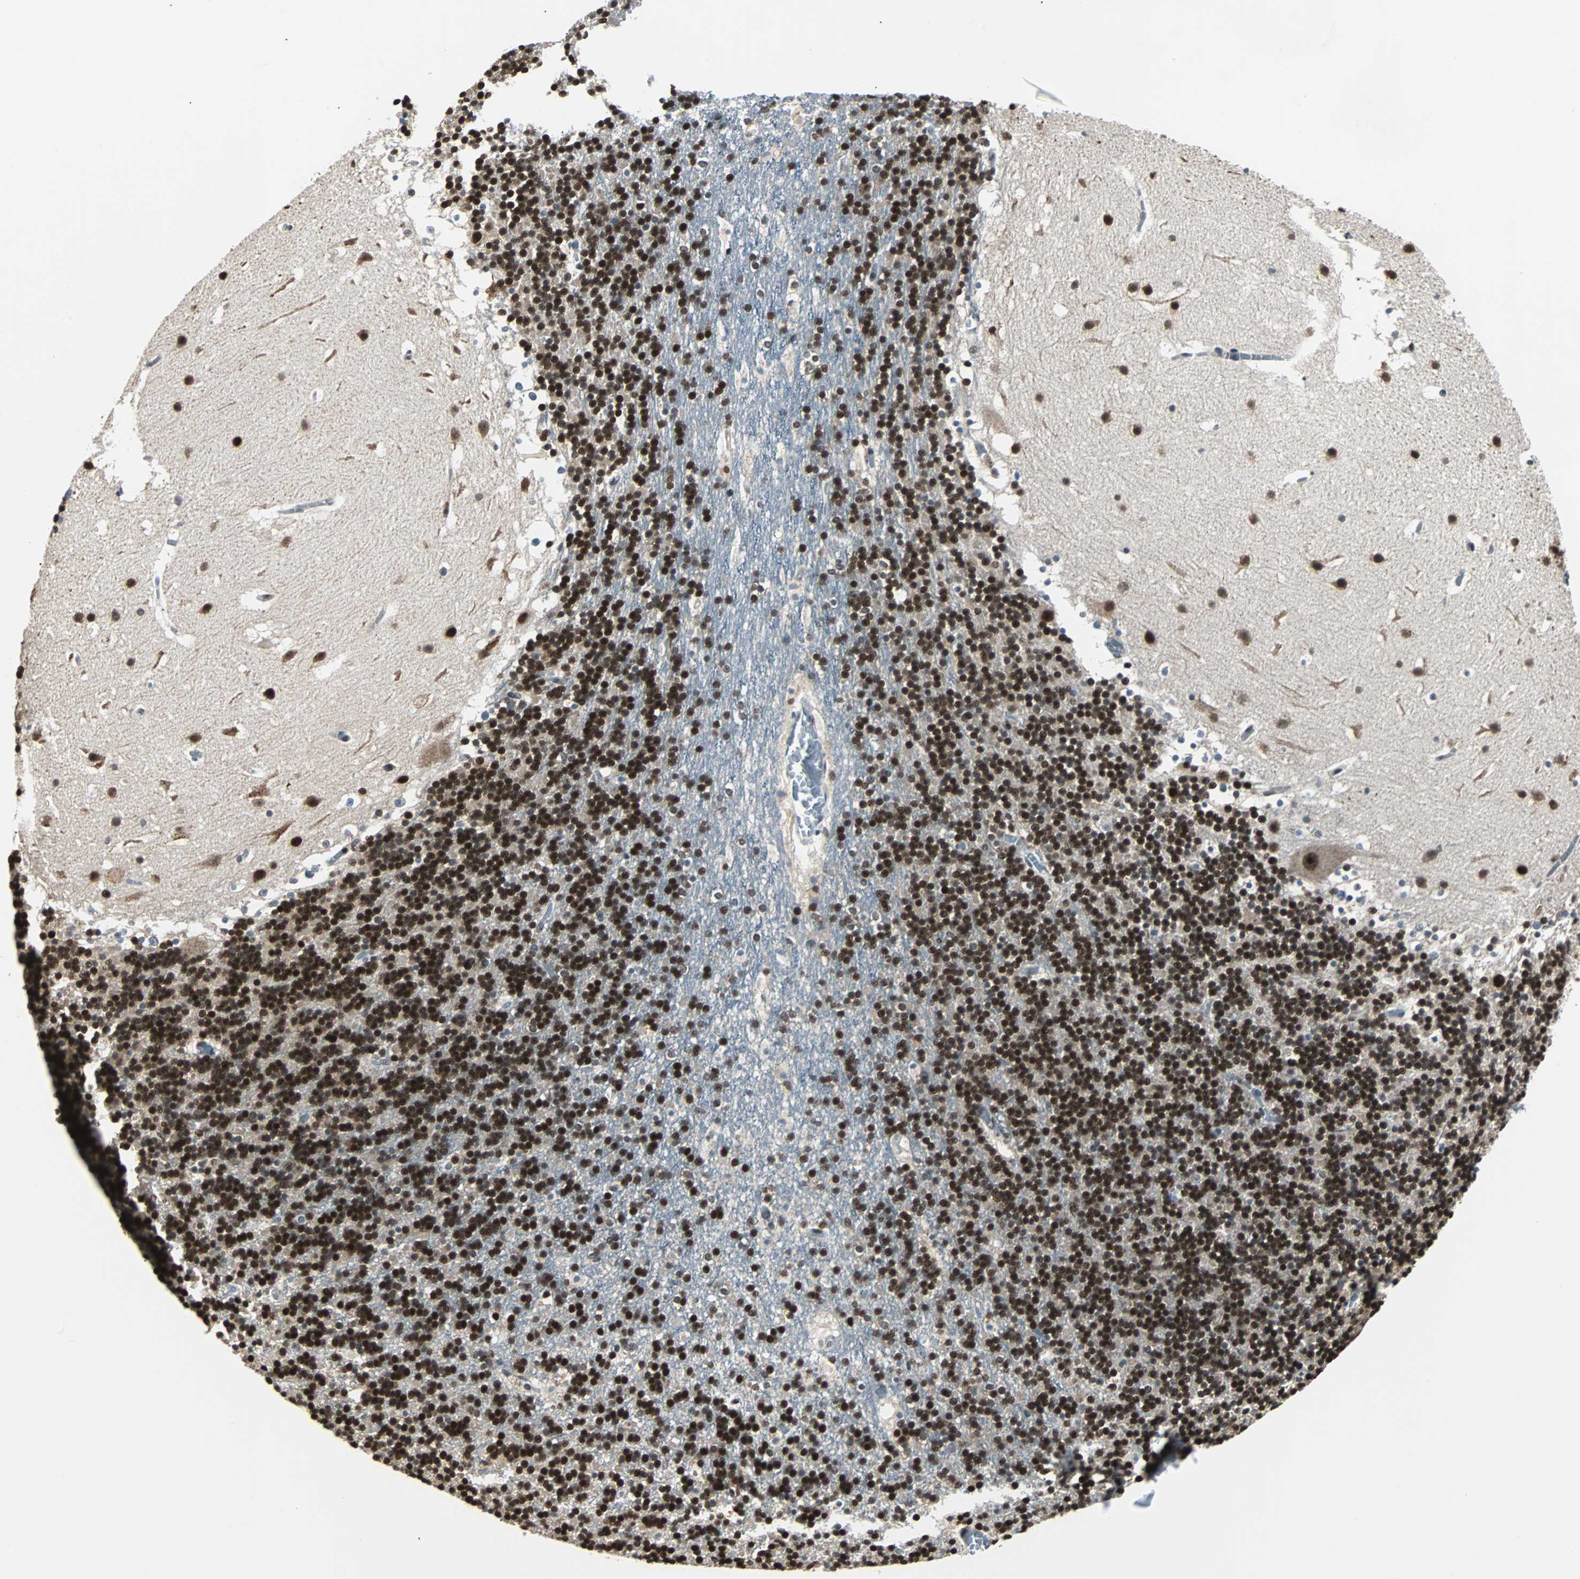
{"staining": {"intensity": "strong", "quantity": ">75%", "location": "nuclear"}, "tissue": "cerebellum", "cell_type": "Cells in granular layer", "image_type": "normal", "snomed": [{"axis": "morphology", "description": "Normal tissue, NOS"}, {"axis": "topography", "description": "Cerebellum"}], "caption": "Protein positivity by immunohistochemistry (IHC) reveals strong nuclear staining in approximately >75% of cells in granular layer in benign cerebellum.", "gene": "TERF2IP", "patient": {"sex": "male", "age": 45}}